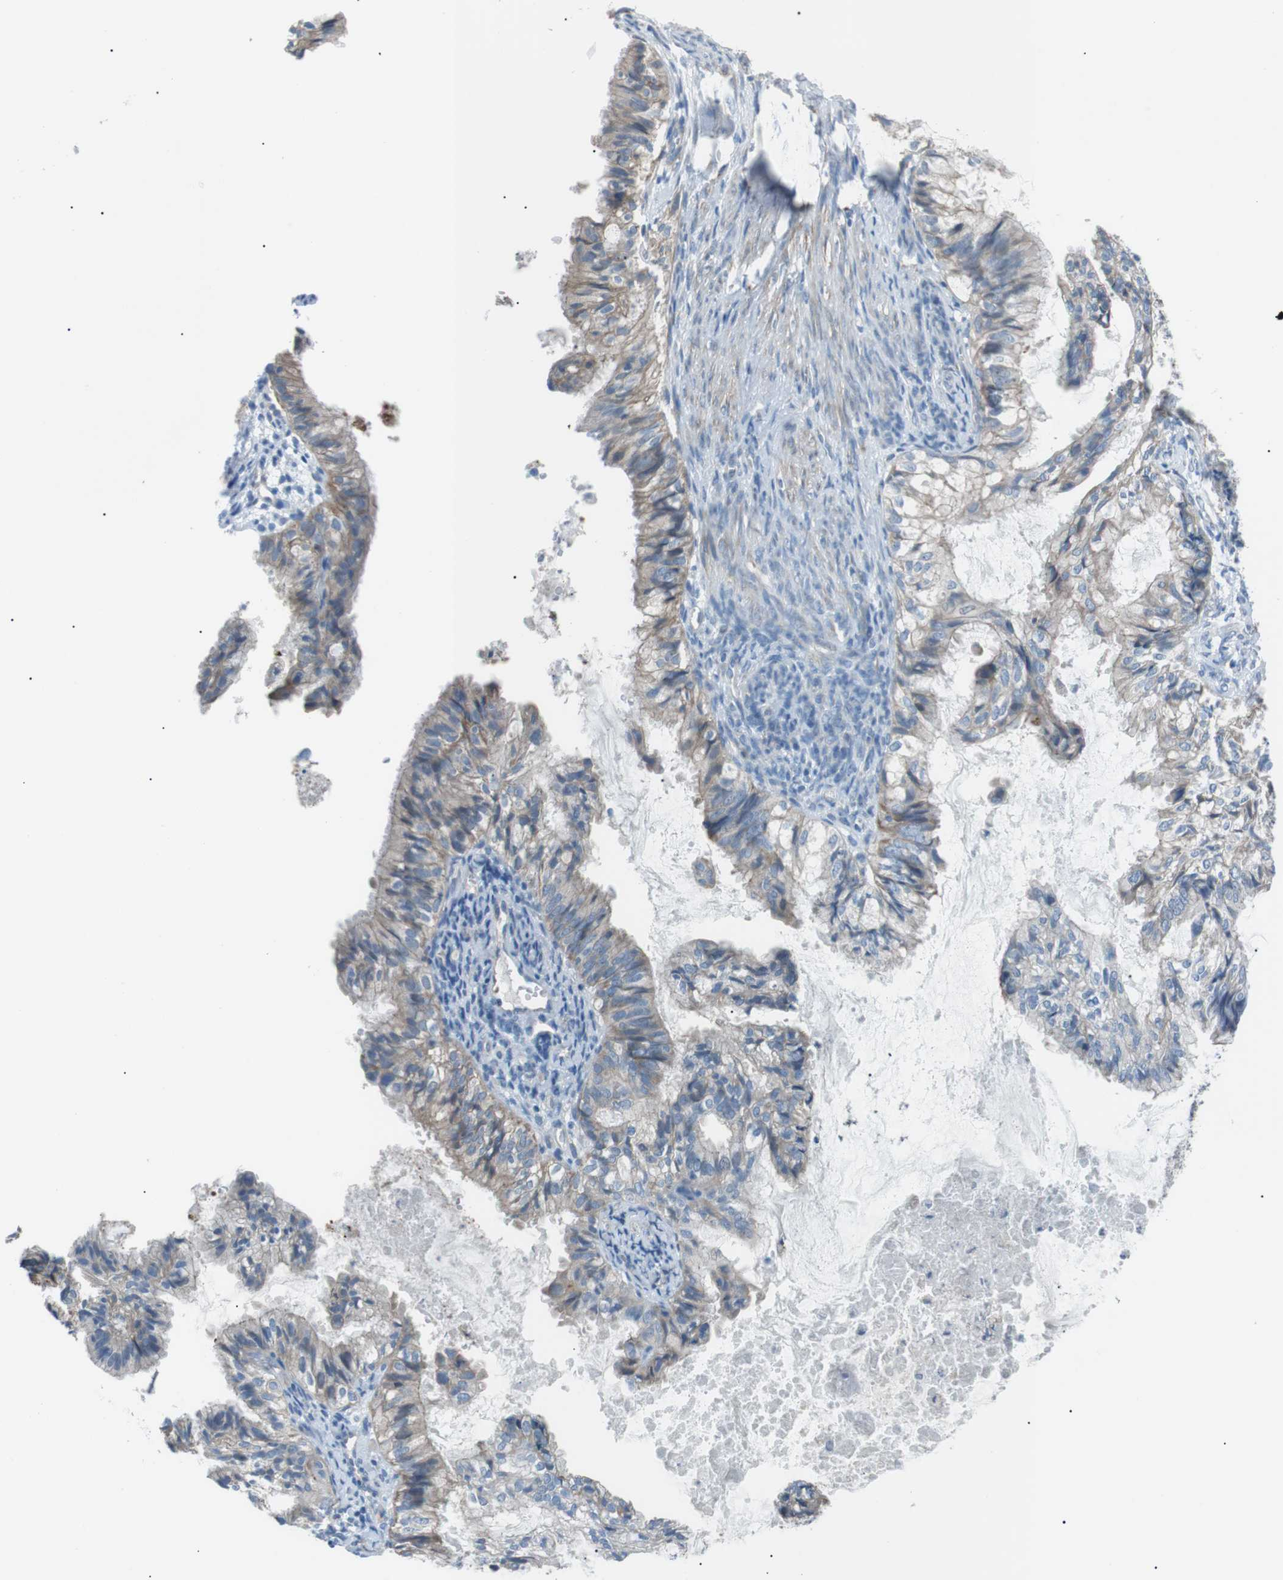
{"staining": {"intensity": "negative", "quantity": "none", "location": "none"}, "tissue": "cervical cancer", "cell_type": "Tumor cells", "image_type": "cancer", "snomed": [{"axis": "morphology", "description": "Normal tissue, NOS"}, {"axis": "morphology", "description": "Adenocarcinoma, NOS"}, {"axis": "topography", "description": "Cervix"}, {"axis": "topography", "description": "Endometrium"}], "caption": "DAB immunohistochemical staining of cervical cancer reveals no significant positivity in tumor cells.", "gene": "MTARC2", "patient": {"sex": "female", "age": 86}}